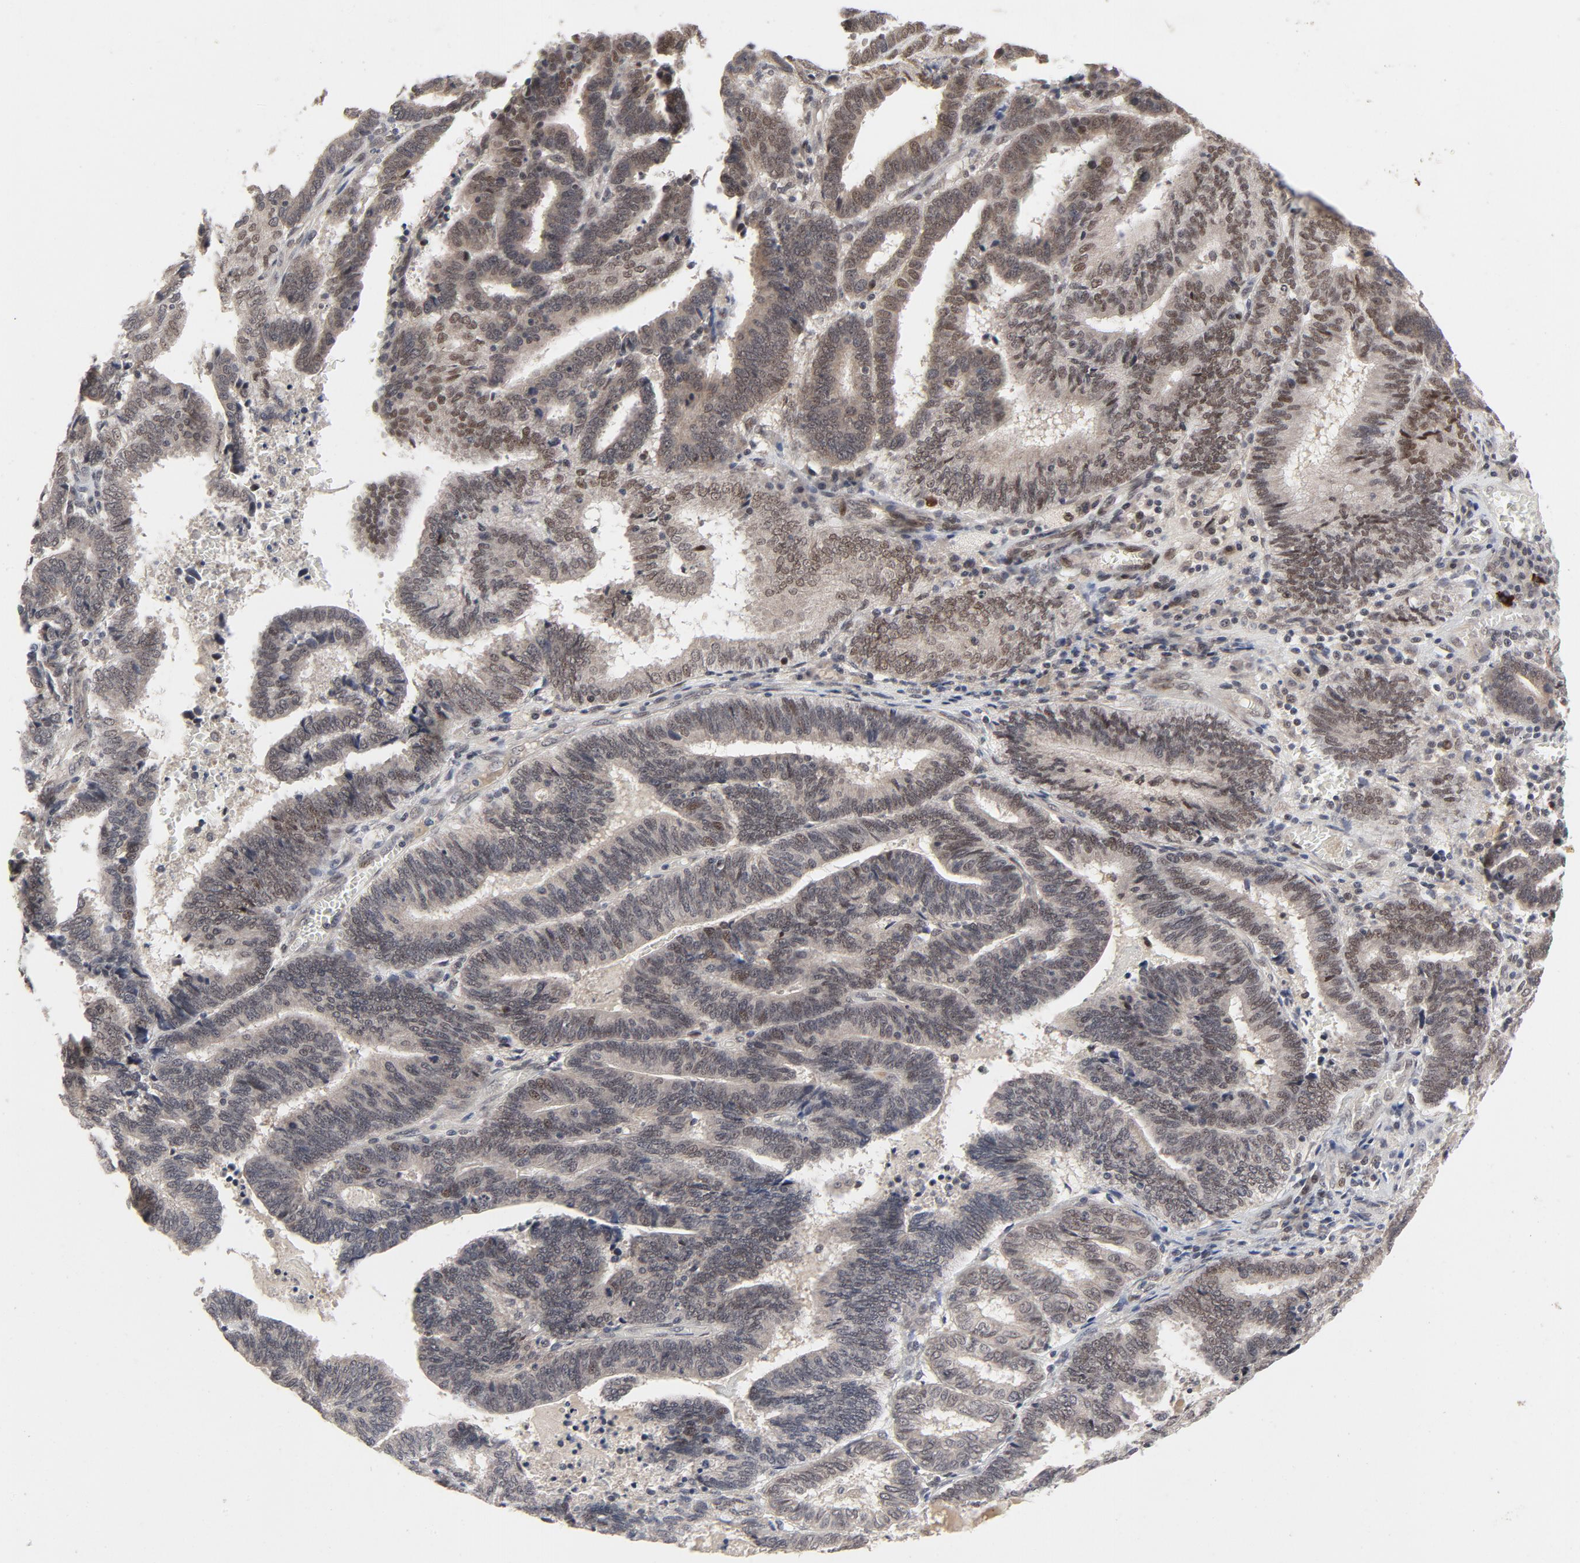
{"staining": {"intensity": "moderate", "quantity": ">75%", "location": "nuclear"}, "tissue": "endometrial cancer", "cell_type": "Tumor cells", "image_type": "cancer", "snomed": [{"axis": "morphology", "description": "Adenocarcinoma, NOS"}, {"axis": "topography", "description": "Uterus"}], "caption": "DAB (3,3'-diaminobenzidine) immunohistochemical staining of adenocarcinoma (endometrial) displays moderate nuclear protein staining in approximately >75% of tumor cells.", "gene": "ZKSCAN8", "patient": {"sex": "female", "age": 83}}